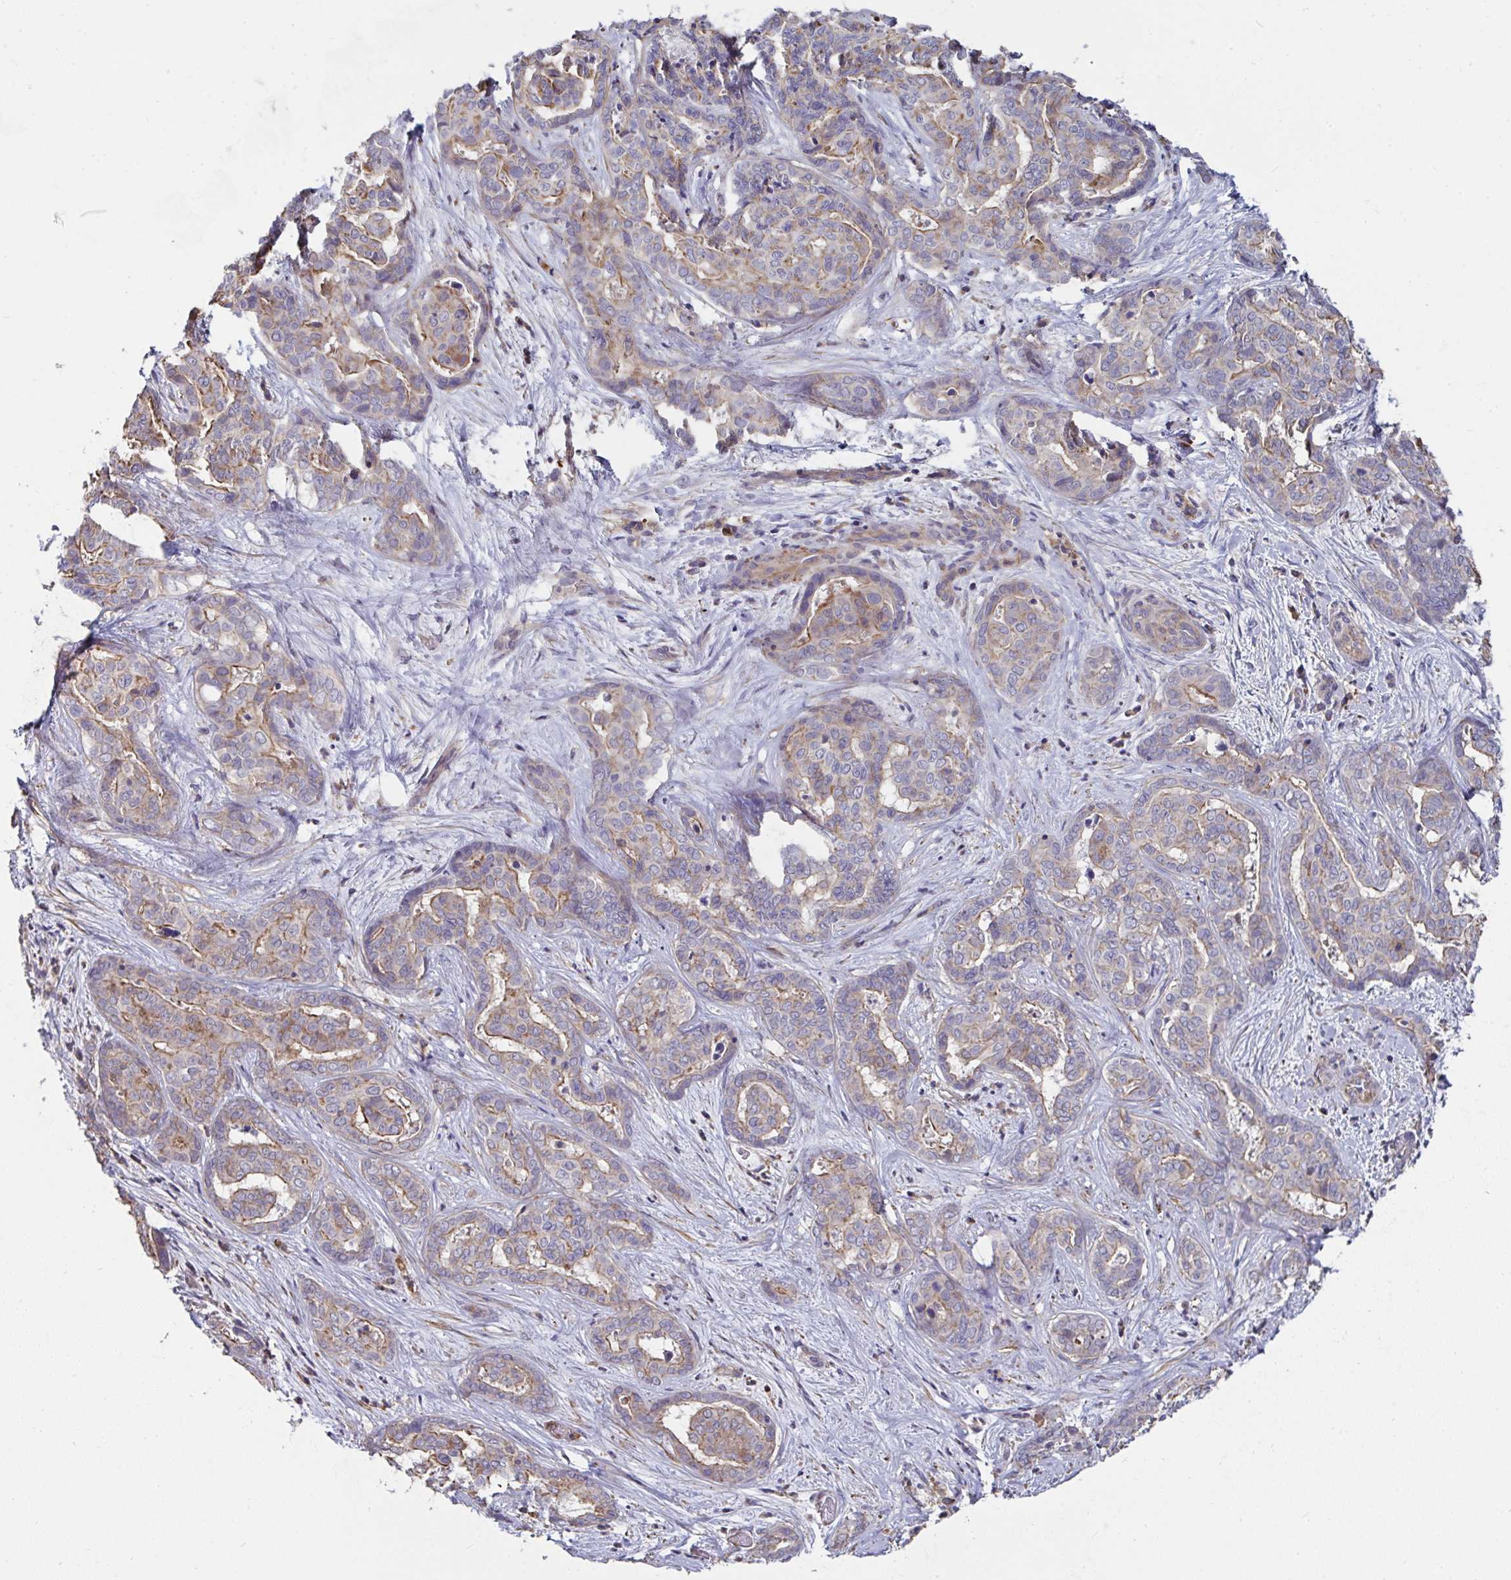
{"staining": {"intensity": "moderate", "quantity": "<25%", "location": "cytoplasmic/membranous"}, "tissue": "liver cancer", "cell_type": "Tumor cells", "image_type": "cancer", "snomed": [{"axis": "morphology", "description": "Cholangiocarcinoma"}, {"axis": "topography", "description": "Liver"}], "caption": "Immunohistochemical staining of human liver cancer displays low levels of moderate cytoplasmic/membranous staining in approximately <25% of tumor cells.", "gene": "DZANK1", "patient": {"sex": "female", "age": 64}}